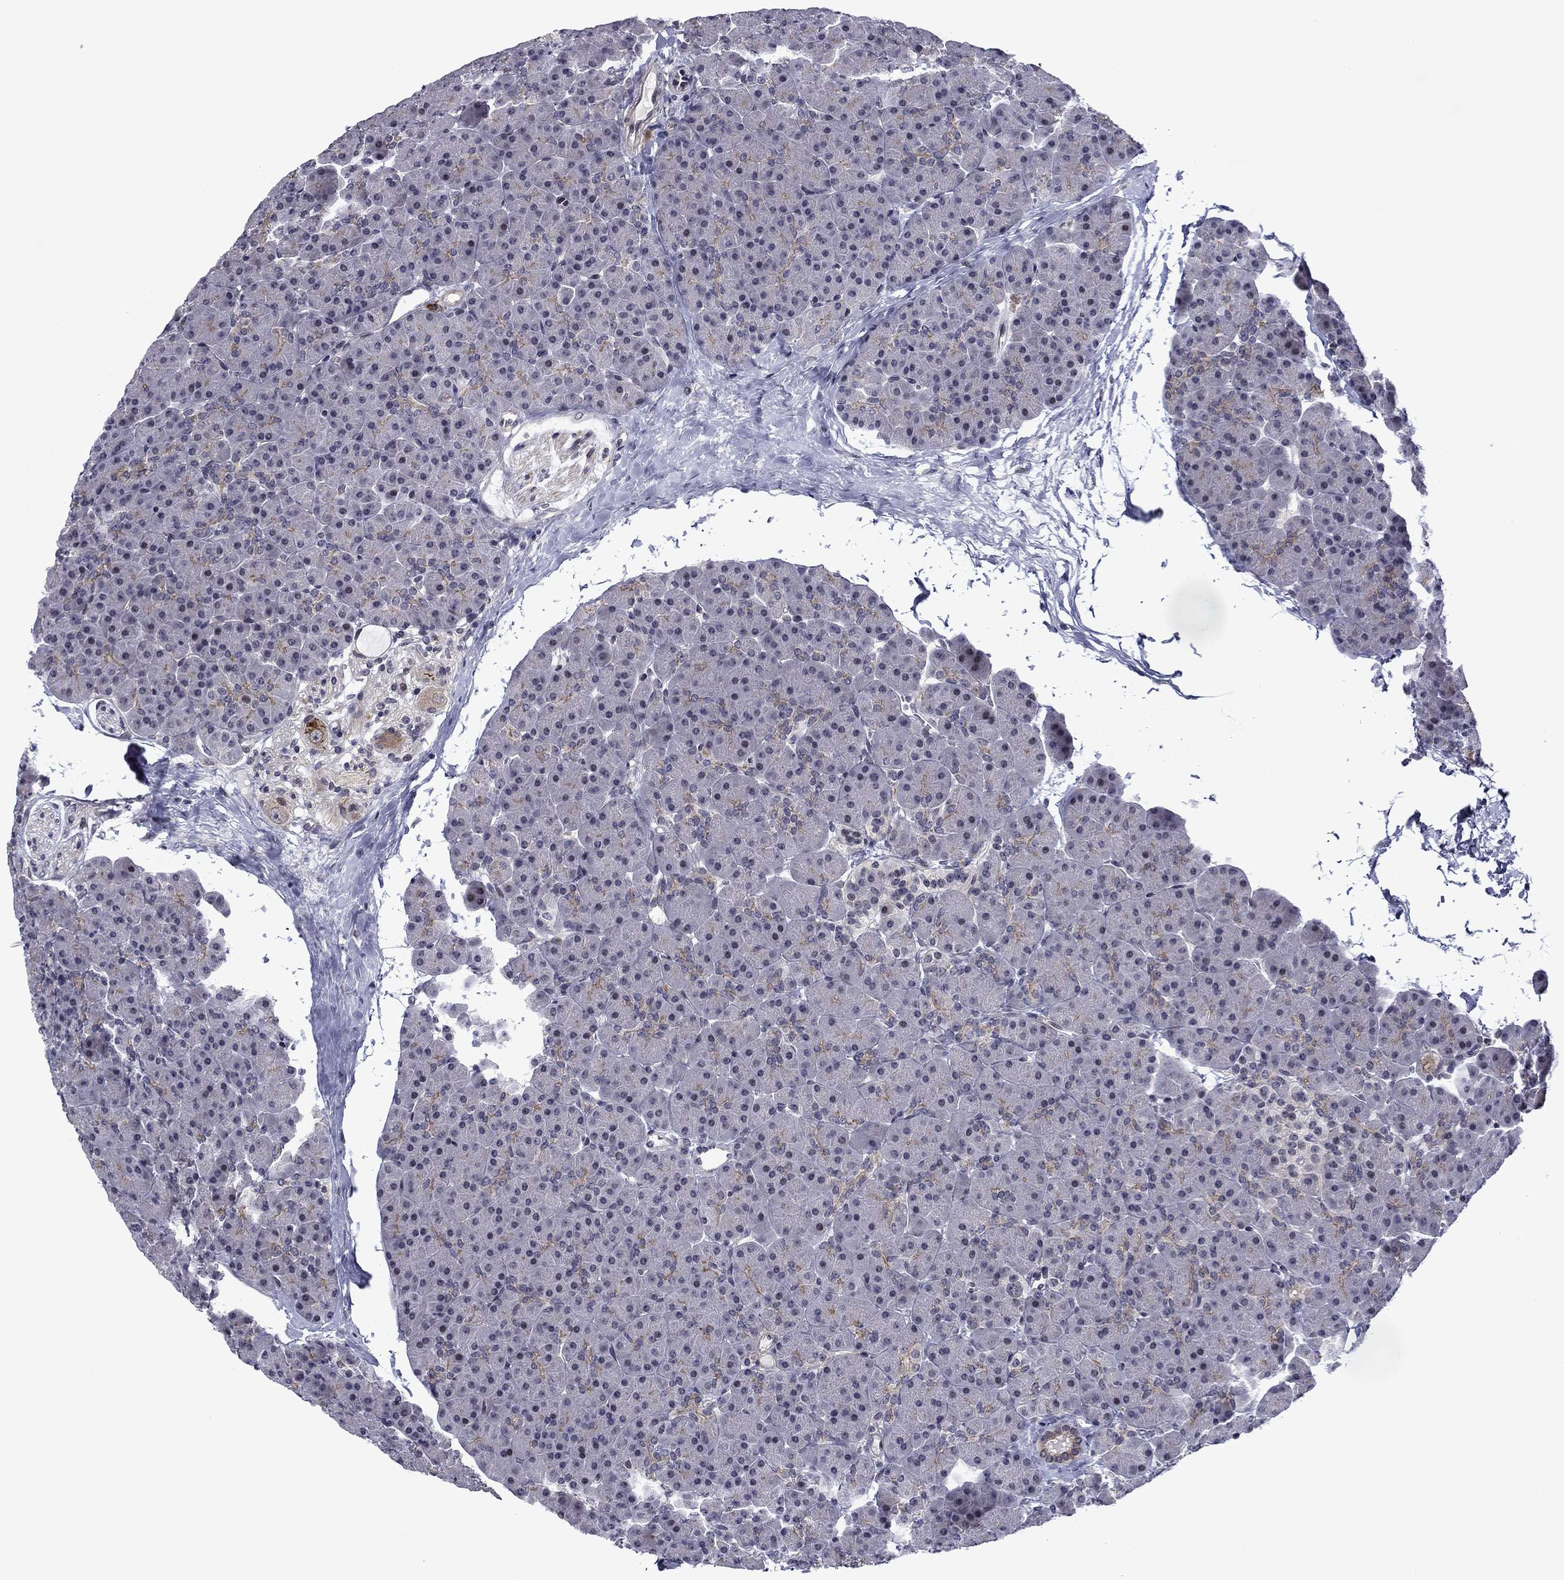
{"staining": {"intensity": "weak", "quantity": "<25%", "location": "cytoplasmic/membranous"}, "tissue": "pancreas", "cell_type": "Exocrine glandular cells", "image_type": "normal", "snomed": [{"axis": "morphology", "description": "Normal tissue, NOS"}, {"axis": "topography", "description": "Pancreas"}], "caption": "Benign pancreas was stained to show a protein in brown. There is no significant positivity in exocrine glandular cells.", "gene": "B3GAT1", "patient": {"sex": "female", "age": 44}}